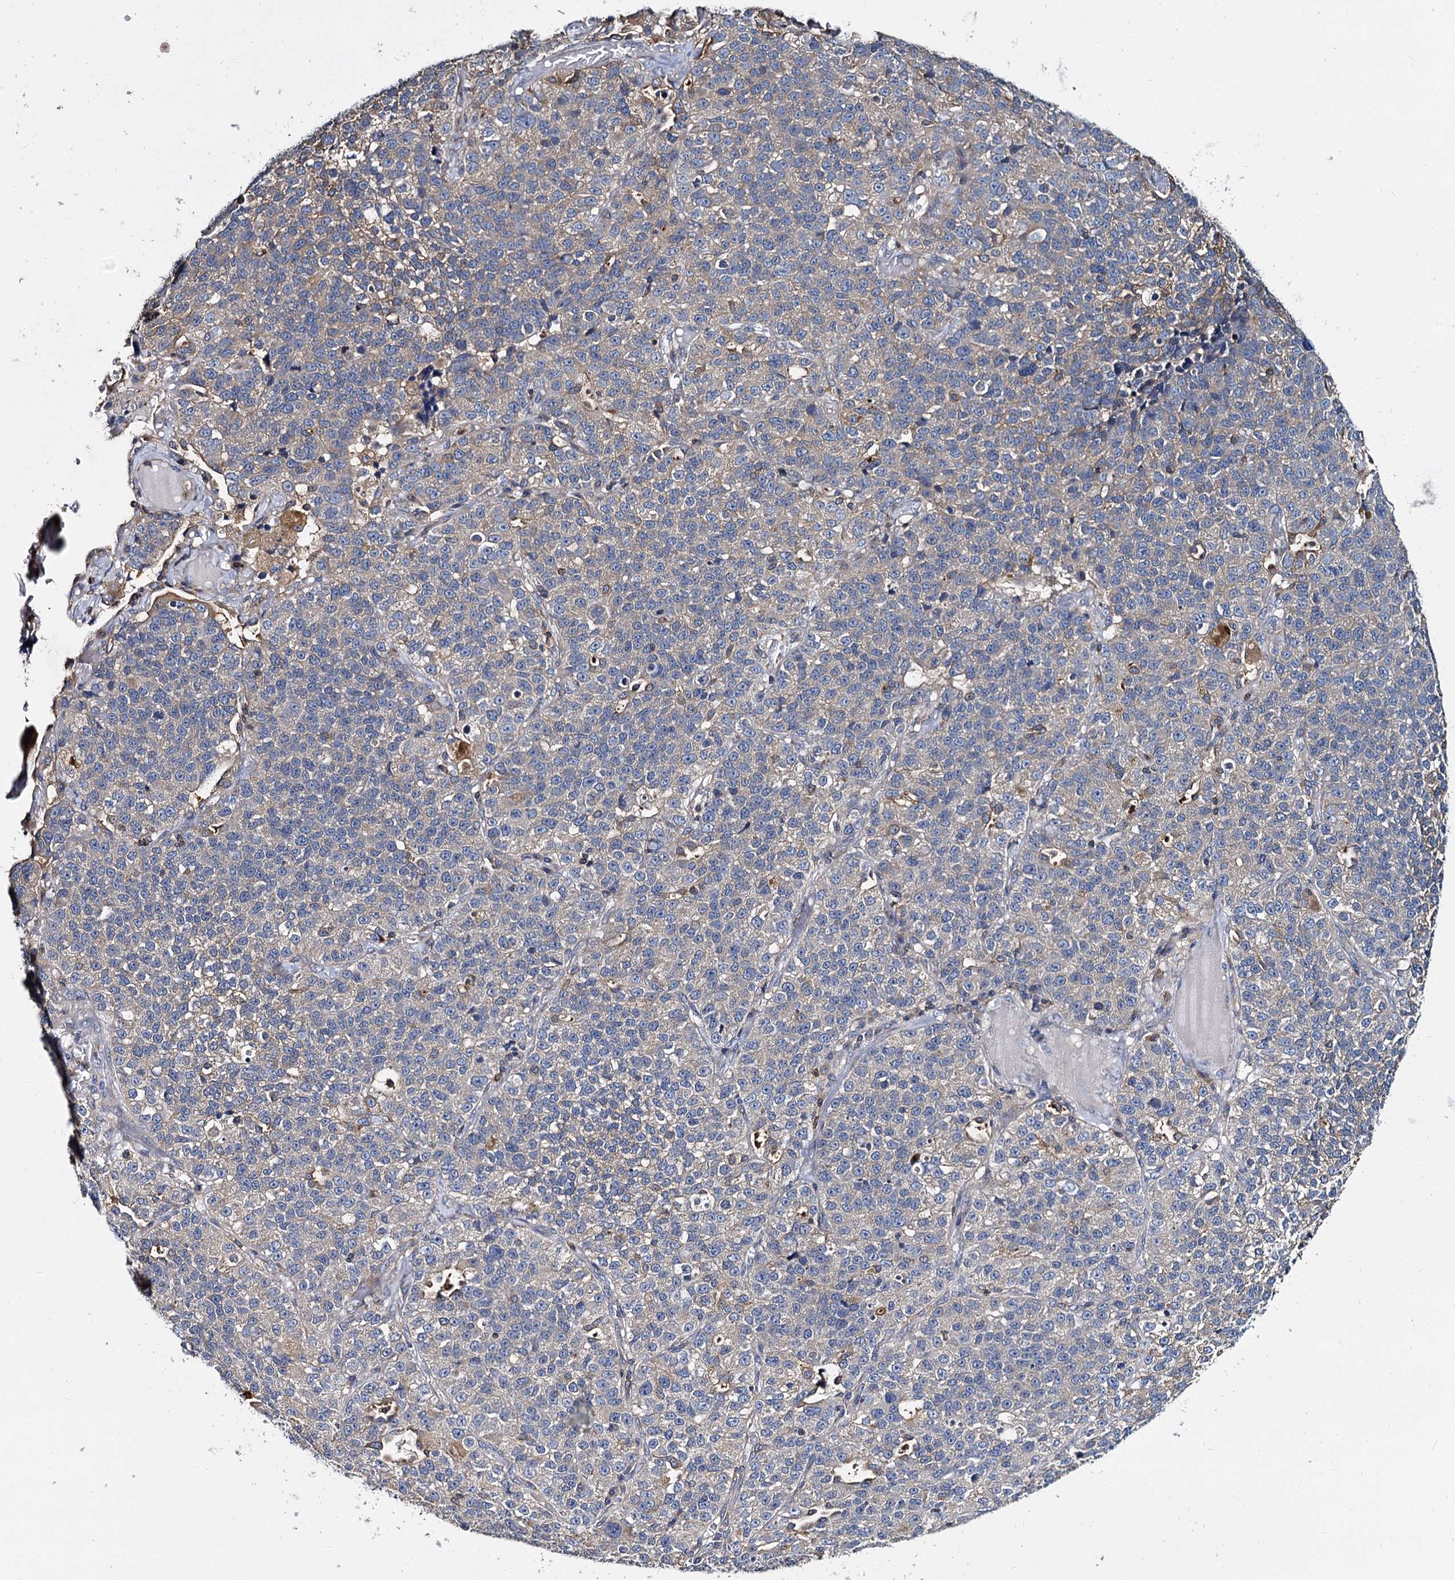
{"staining": {"intensity": "weak", "quantity": "<25%", "location": "cytoplasmic/membranous"}, "tissue": "lung cancer", "cell_type": "Tumor cells", "image_type": "cancer", "snomed": [{"axis": "morphology", "description": "Adenocarcinoma, NOS"}, {"axis": "topography", "description": "Lung"}], "caption": "Immunohistochemistry (IHC) histopathology image of neoplastic tissue: human lung adenocarcinoma stained with DAB (3,3'-diaminobenzidine) shows no significant protein positivity in tumor cells.", "gene": "ANKRD13A", "patient": {"sex": "male", "age": 49}}